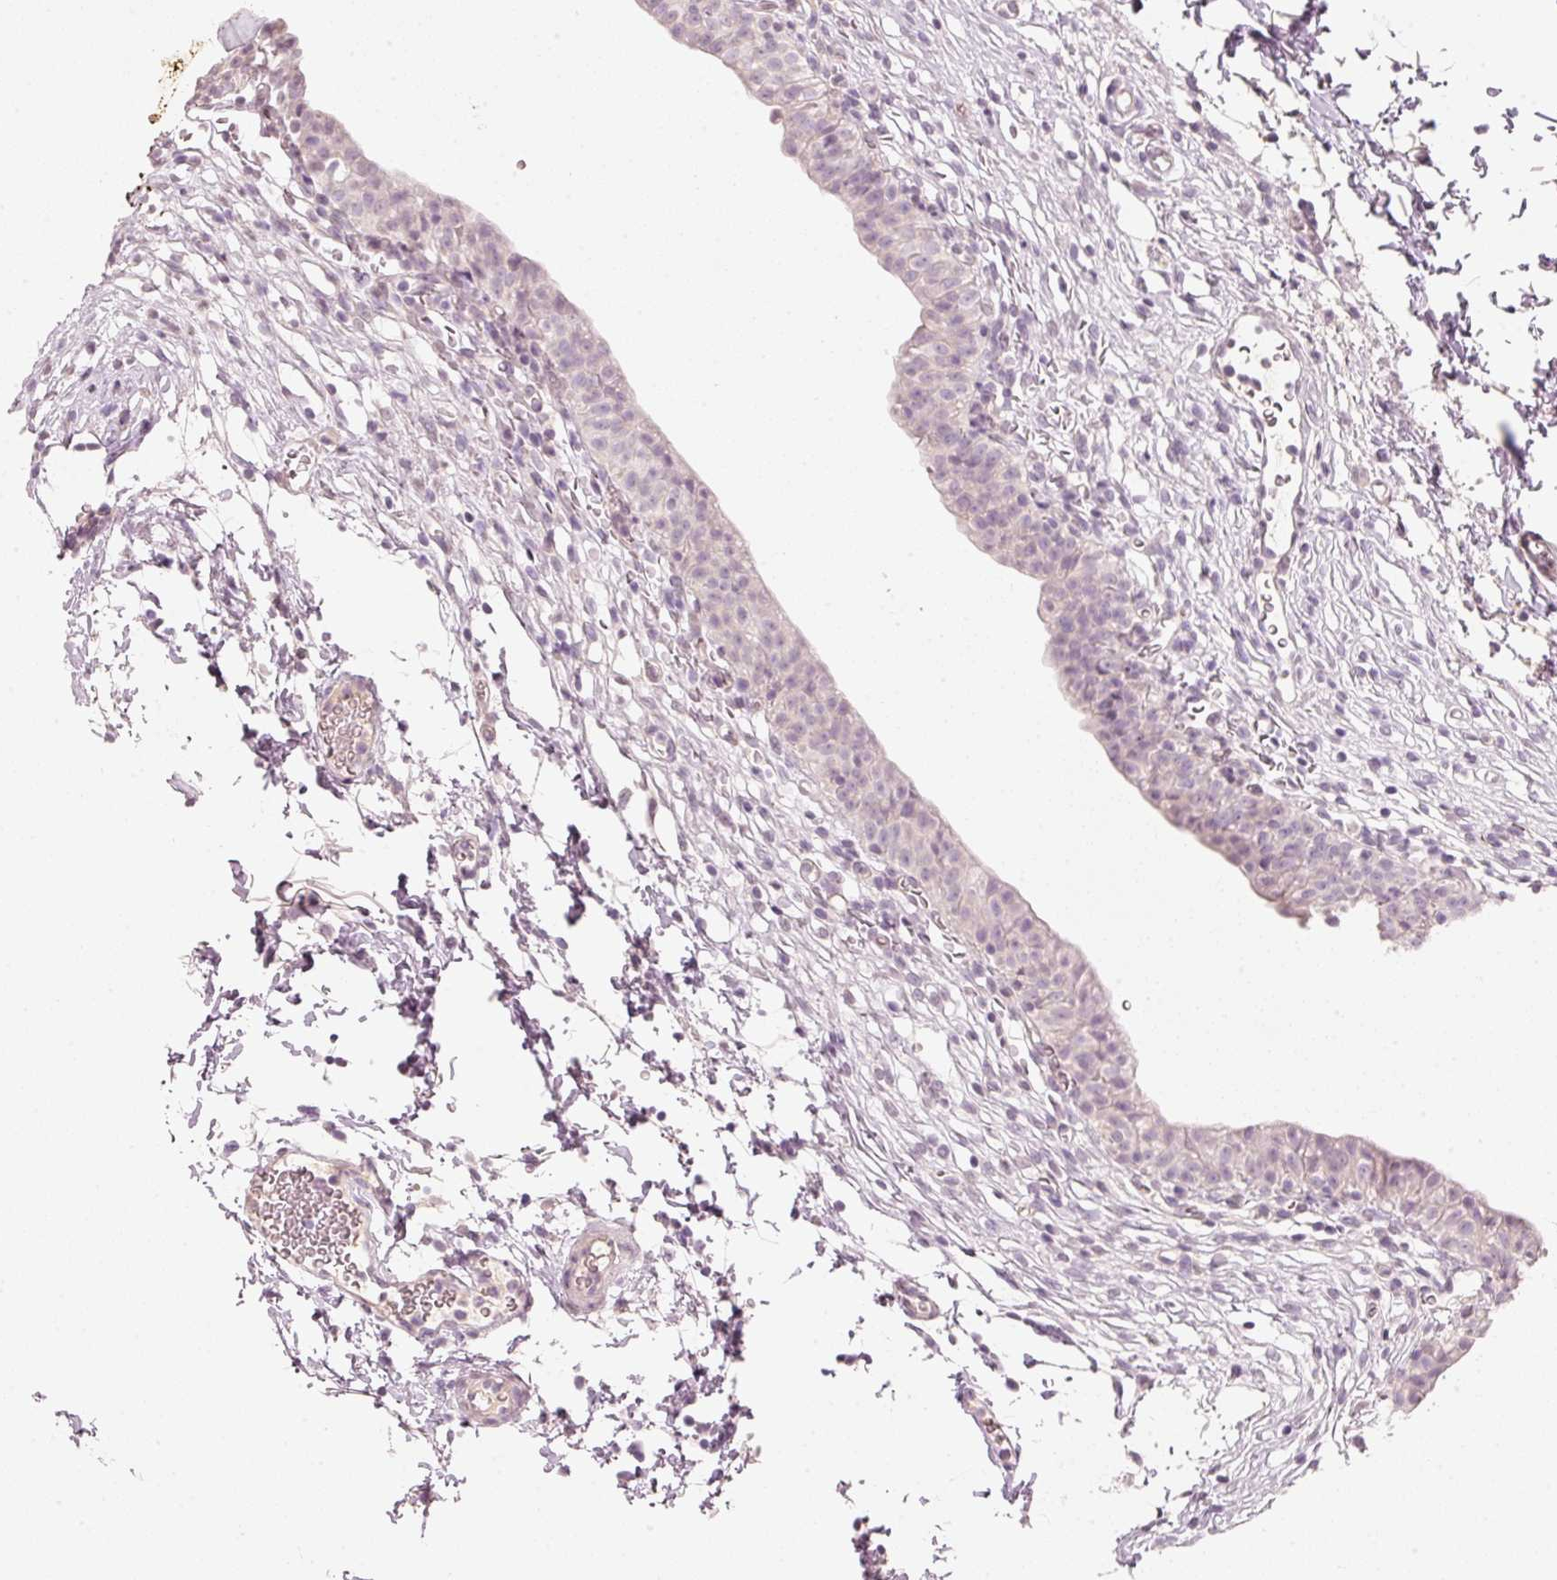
{"staining": {"intensity": "negative", "quantity": "none", "location": "none"}, "tissue": "urinary bladder", "cell_type": "Urothelial cells", "image_type": "normal", "snomed": [{"axis": "morphology", "description": "Normal tissue, NOS"}, {"axis": "topography", "description": "Urinary bladder"}, {"axis": "topography", "description": "Peripheral nerve tissue"}], "caption": "High power microscopy photomicrograph of an immunohistochemistry image of benign urinary bladder, revealing no significant staining in urothelial cells. Brightfield microscopy of immunohistochemistry (IHC) stained with DAB (brown) and hematoxylin (blue), captured at high magnification.", "gene": "STEAP1", "patient": {"sex": "male", "age": 55}}